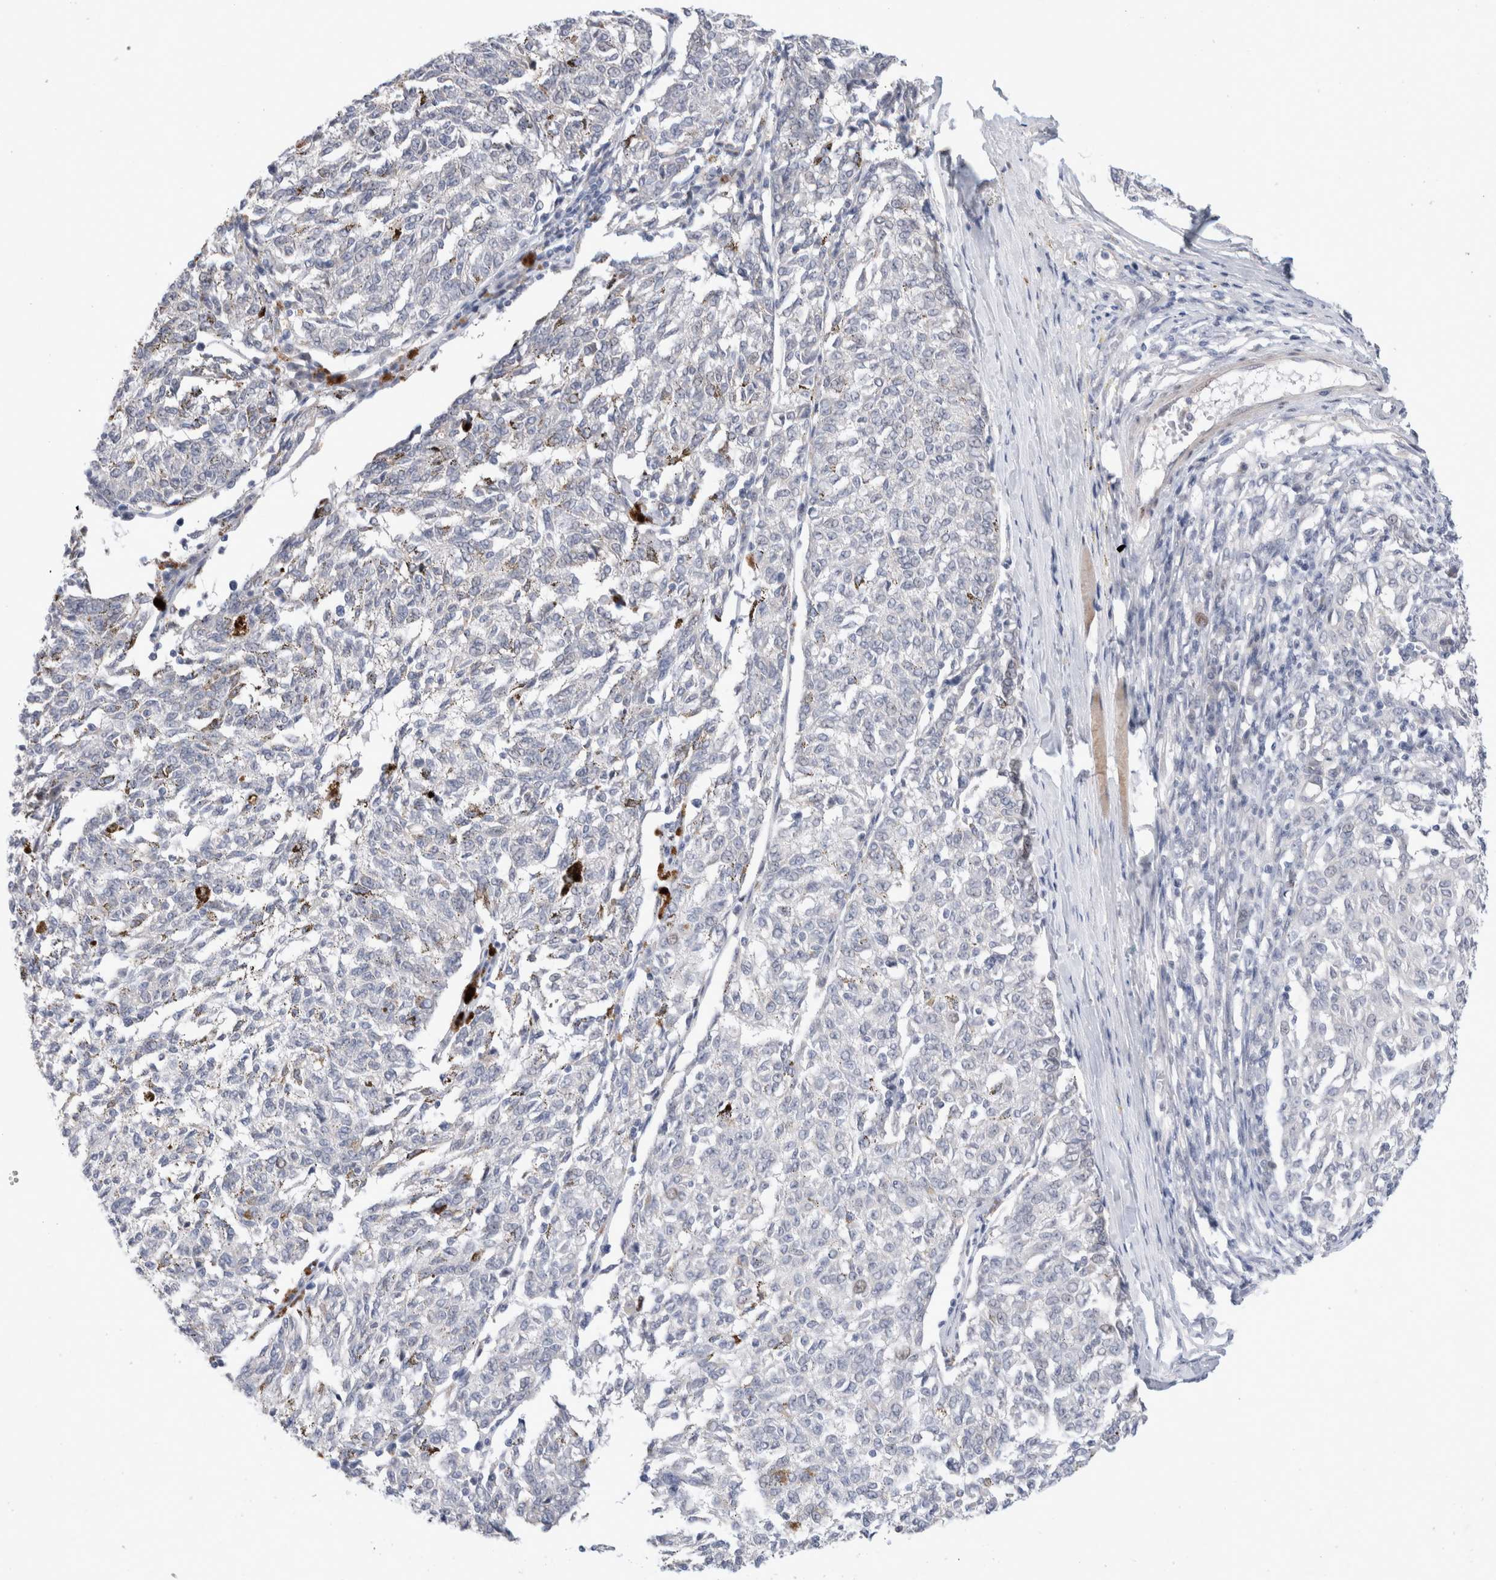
{"staining": {"intensity": "negative", "quantity": "none", "location": "none"}, "tissue": "melanoma", "cell_type": "Tumor cells", "image_type": "cancer", "snomed": [{"axis": "morphology", "description": "Malignant melanoma, NOS"}, {"axis": "topography", "description": "Skin"}], "caption": "A histopathology image of human malignant melanoma is negative for staining in tumor cells.", "gene": "KNL1", "patient": {"sex": "female", "age": 72}}